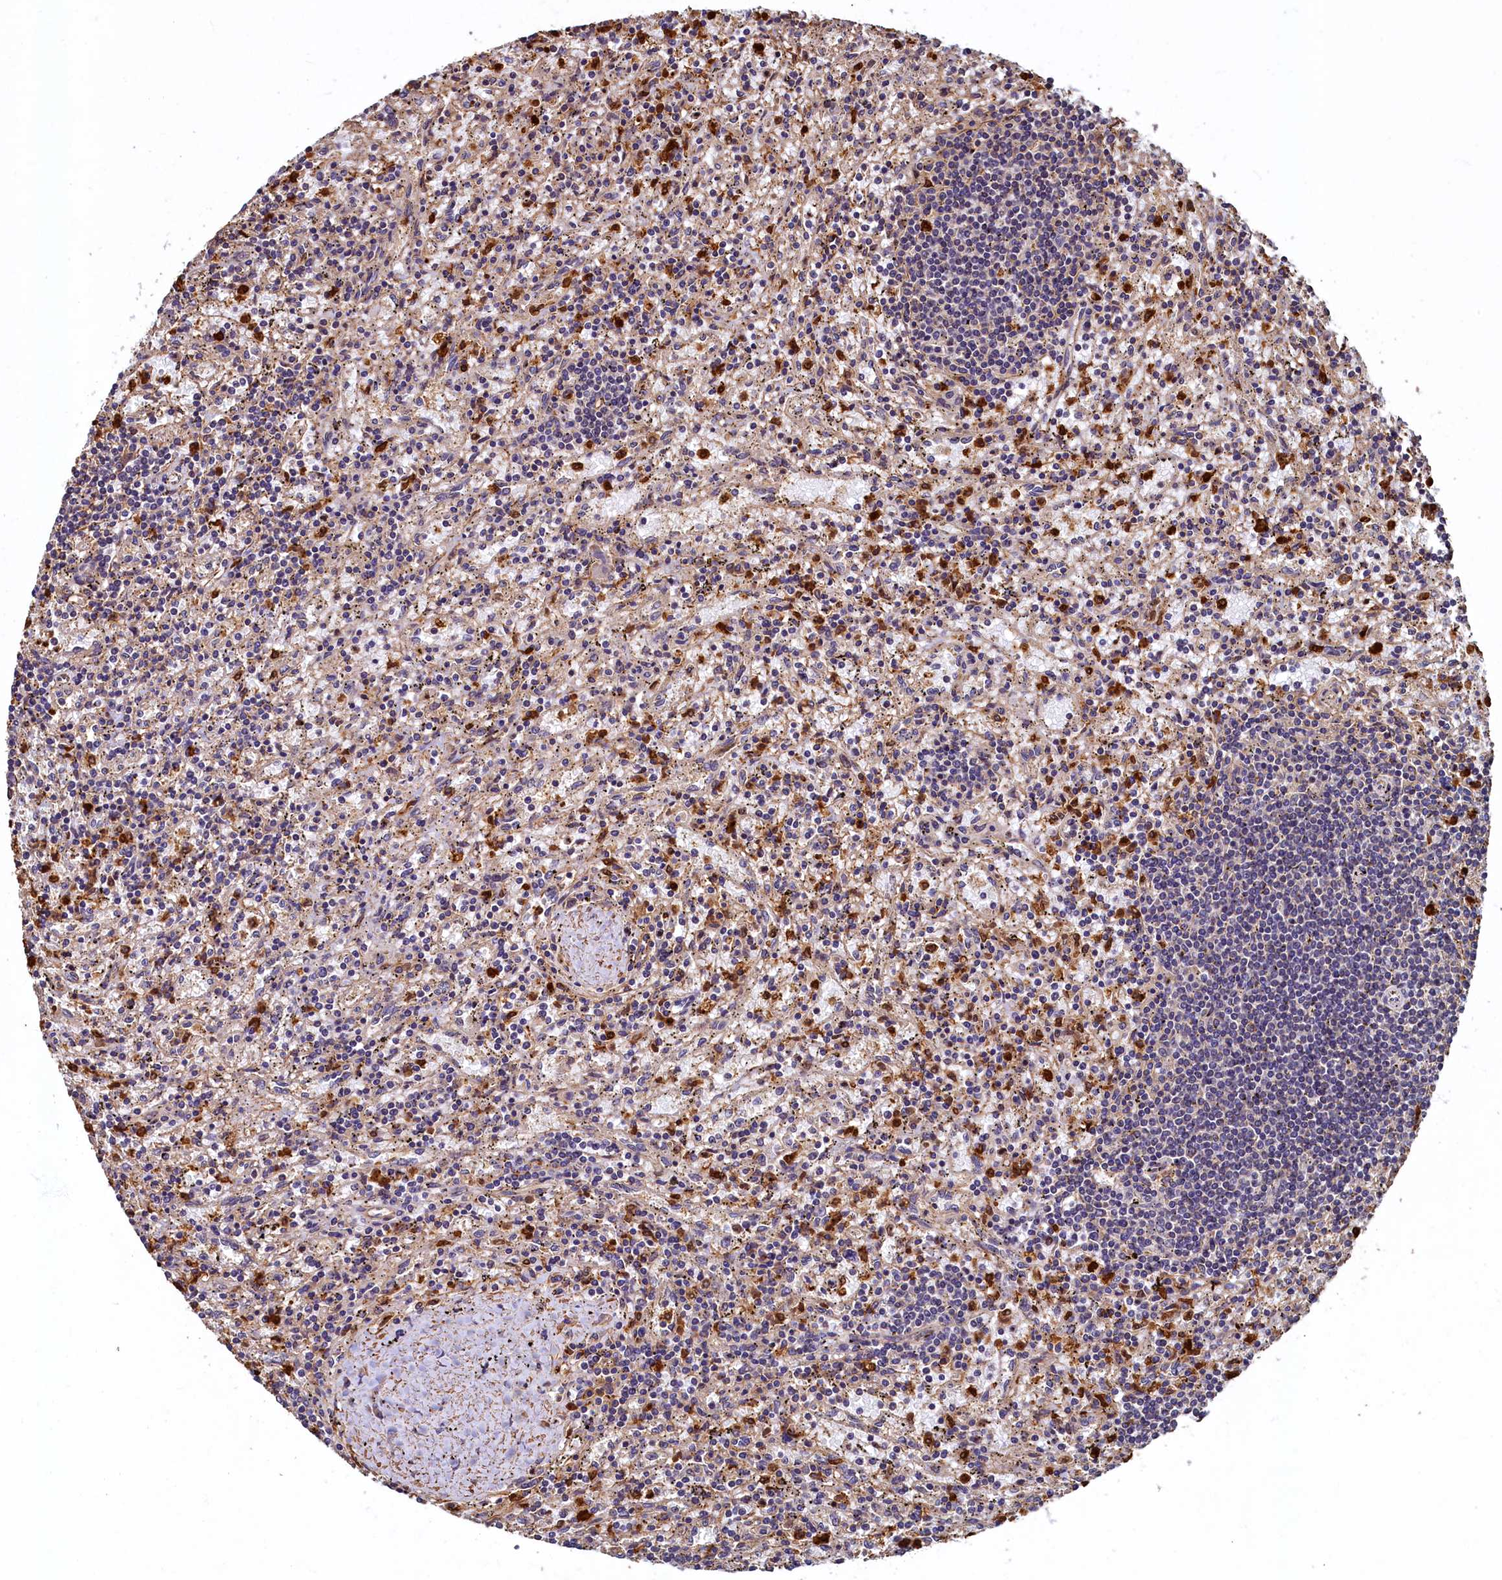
{"staining": {"intensity": "negative", "quantity": "none", "location": "none"}, "tissue": "lymphoma", "cell_type": "Tumor cells", "image_type": "cancer", "snomed": [{"axis": "morphology", "description": "Malignant lymphoma, non-Hodgkin's type, Low grade"}, {"axis": "topography", "description": "Spleen"}], "caption": "Immunohistochemical staining of lymphoma displays no significant positivity in tumor cells.", "gene": "CCDC102B", "patient": {"sex": "male", "age": 76}}